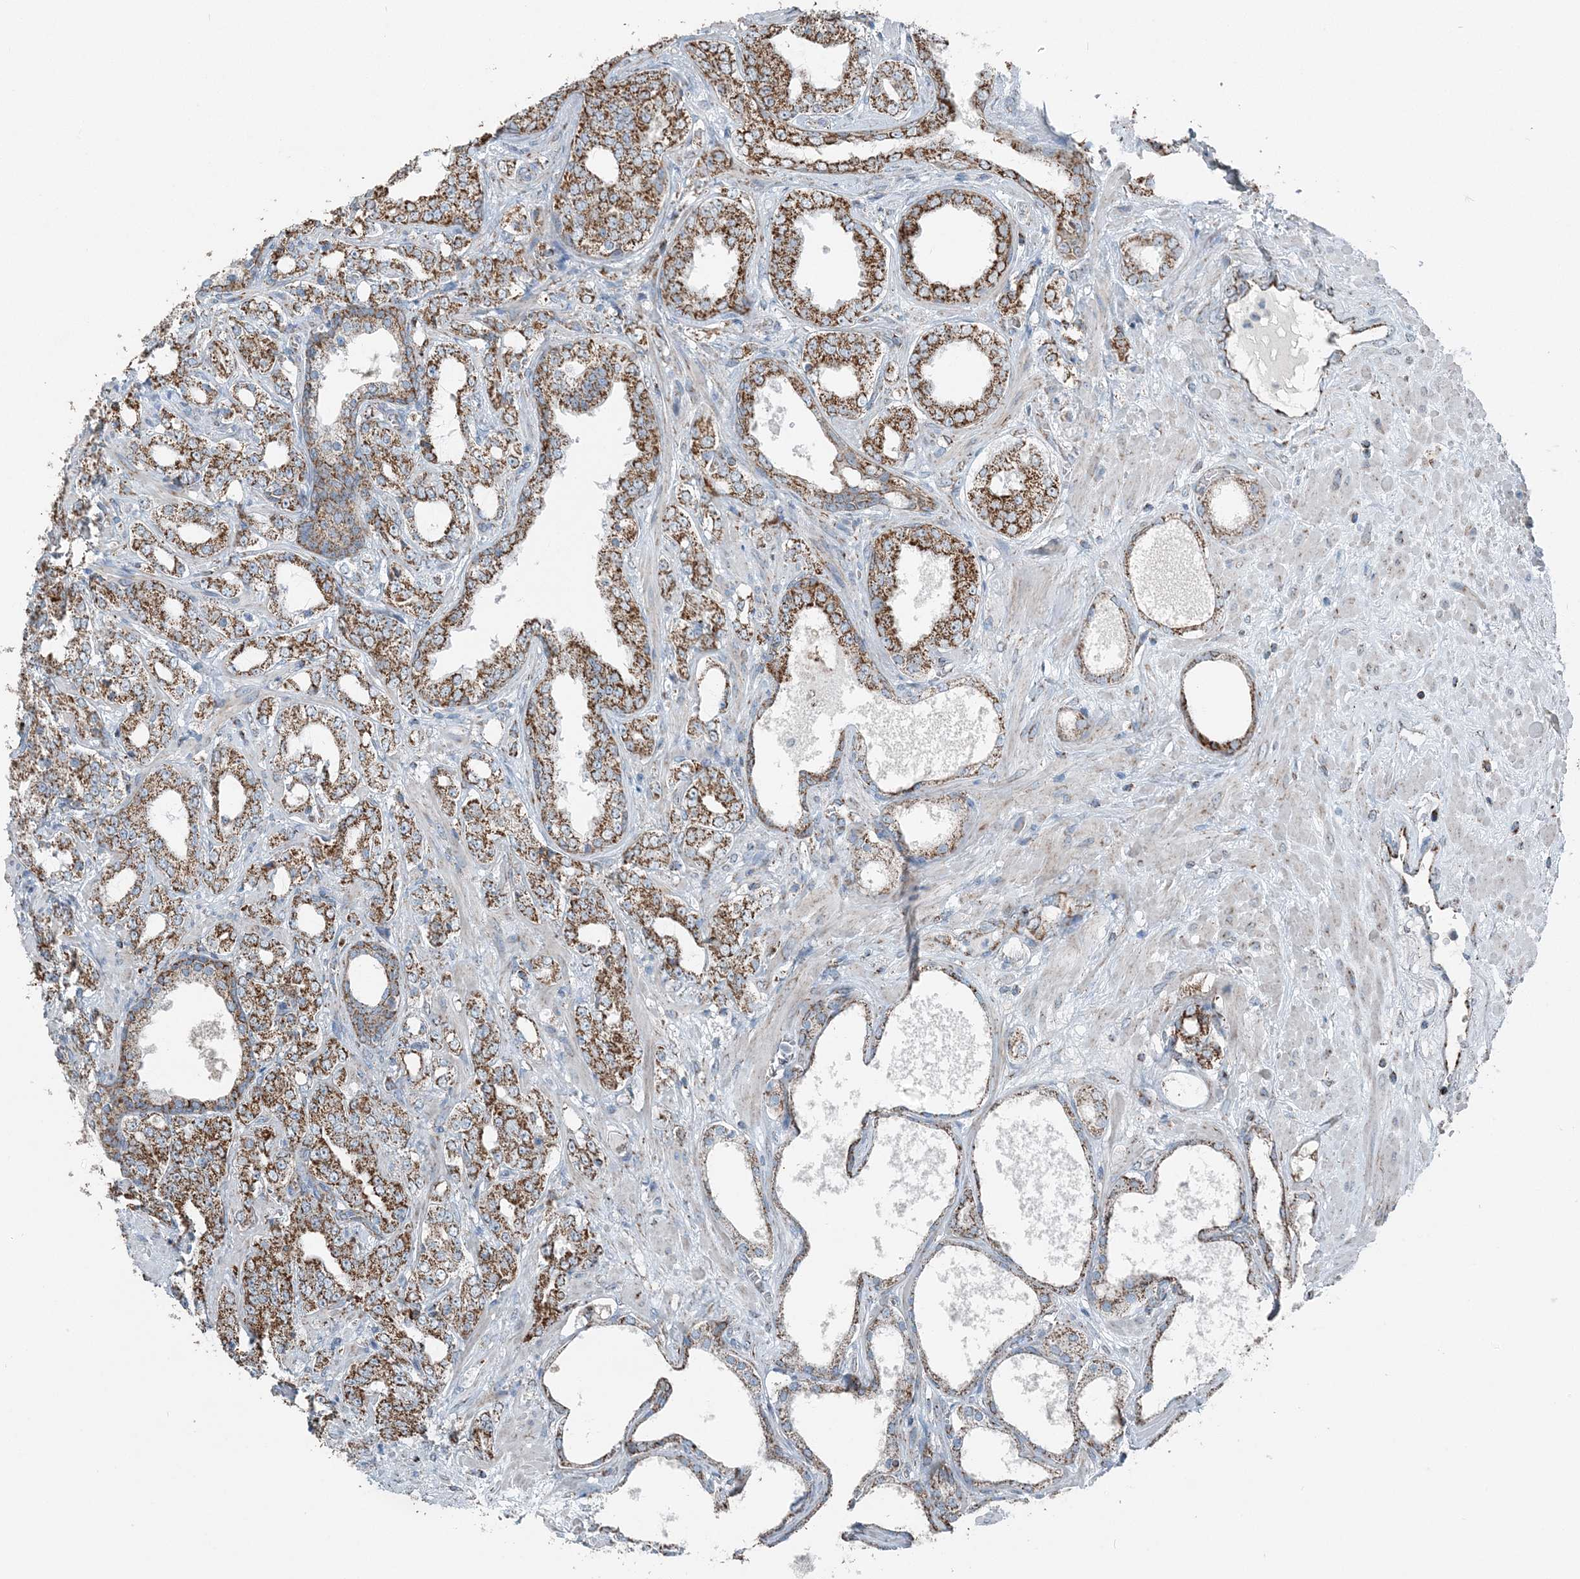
{"staining": {"intensity": "moderate", "quantity": ">75%", "location": "cytoplasmic/membranous"}, "tissue": "prostate cancer", "cell_type": "Tumor cells", "image_type": "cancer", "snomed": [{"axis": "morphology", "description": "Adenocarcinoma, High grade"}, {"axis": "topography", "description": "Prostate"}], "caption": "Brown immunohistochemical staining in human prostate high-grade adenocarcinoma reveals moderate cytoplasmic/membranous positivity in about >75% of tumor cells.", "gene": "SUCLG1", "patient": {"sex": "male", "age": 64}}